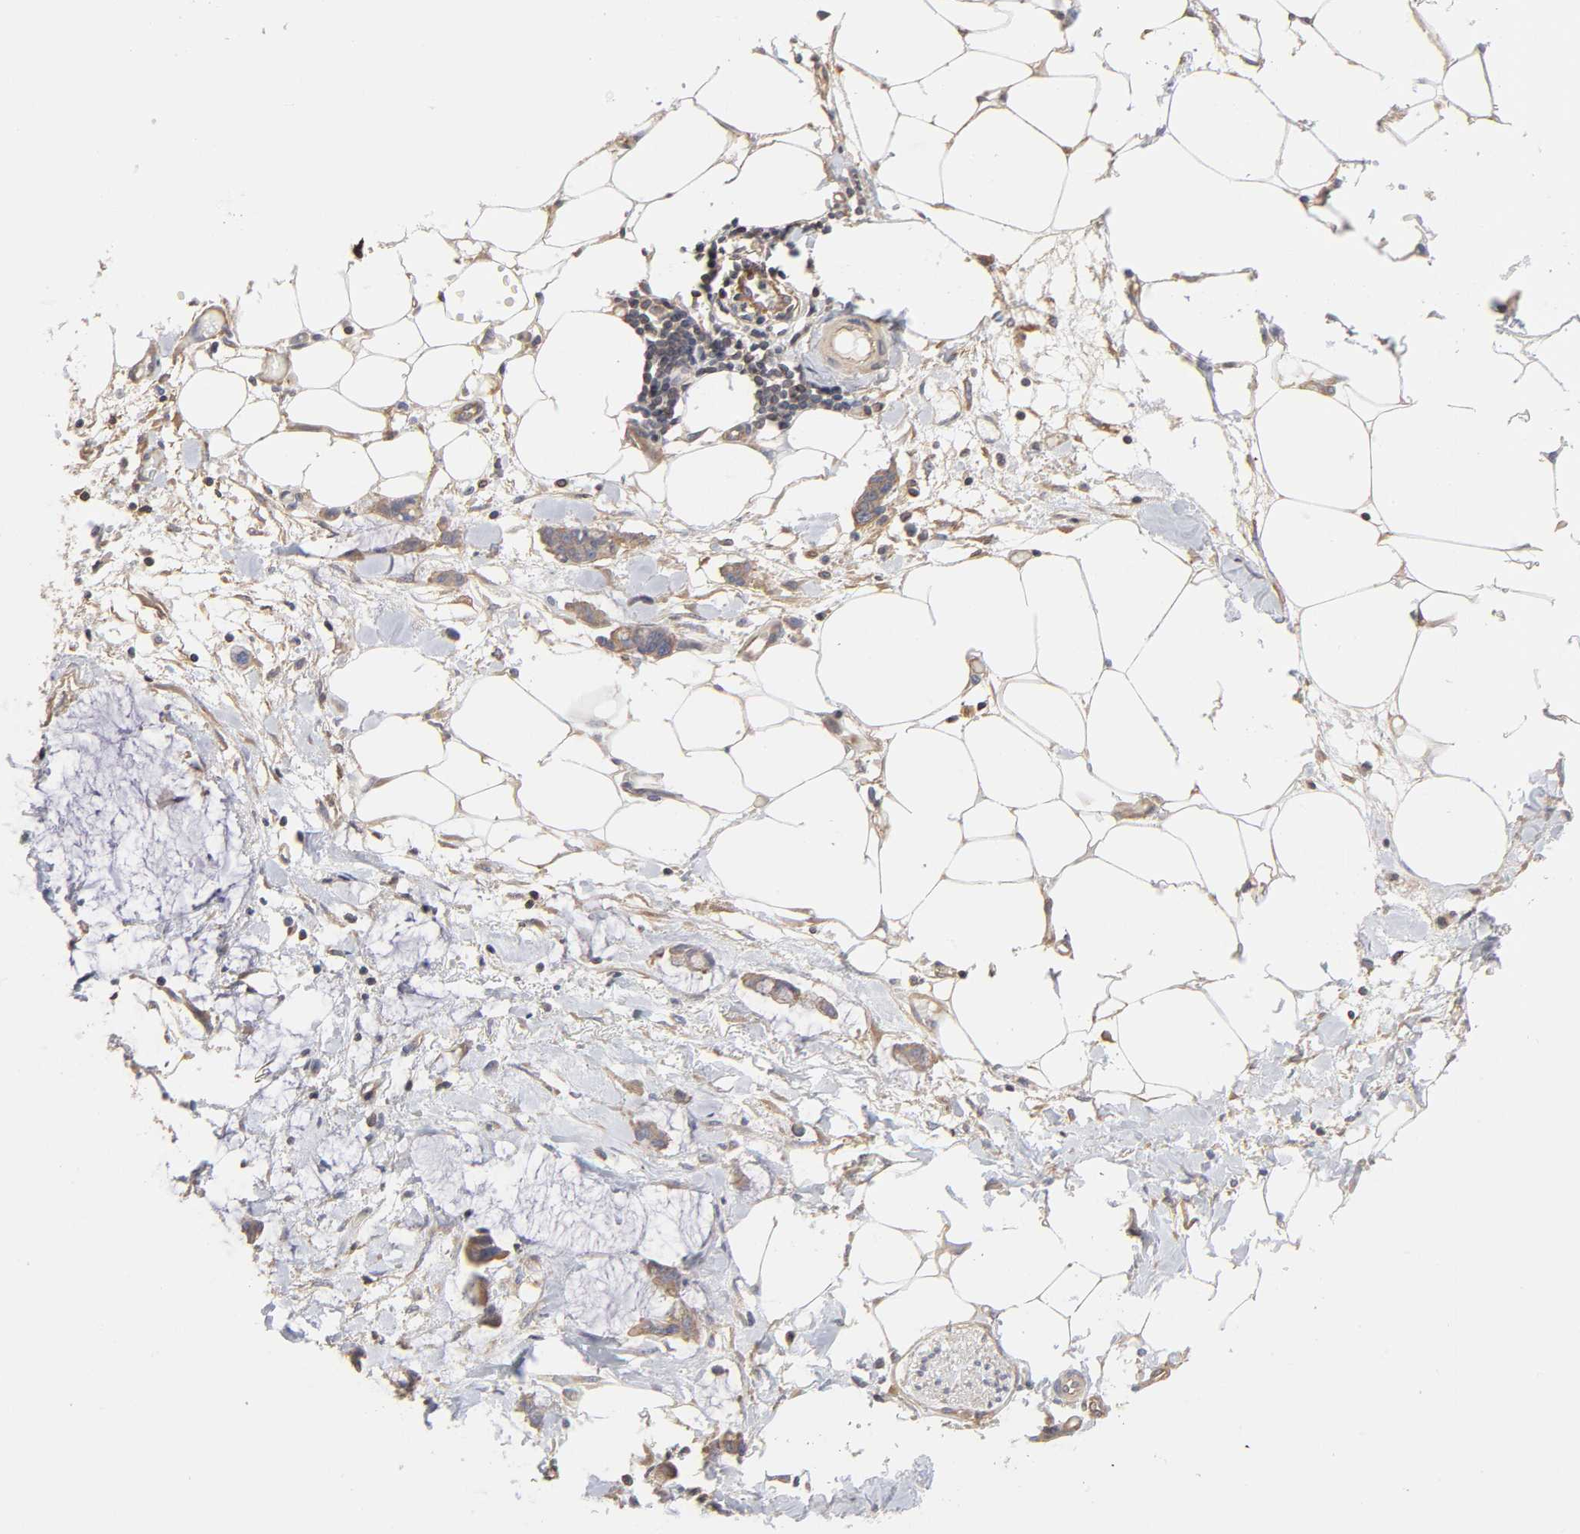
{"staining": {"intensity": "weak", "quantity": "25%-75%", "location": "cytoplasmic/membranous"}, "tissue": "adipose tissue", "cell_type": "Adipocytes", "image_type": "normal", "snomed": [{"axis": "morphology", "description": "Normal tissue, NOS"}, {"axis": "morphology", "description": "Adenocarcinoma, NOS"}, {"axis": "topography", "description": "Colon"}, {"axis": "topography", "description": "Peripheral nerve tissue"}], "caption": "Weak cytoplasmic/membranous expression is appreciated in about 25%-75% of adipocytes in normal adipose tissue. Using DAB (brown) and hematoxylin (blue) stains, captured at high magnification using brightfield microscopy.", "gene": "STRN3", "patient": {"sex": "male", "age": 14}}